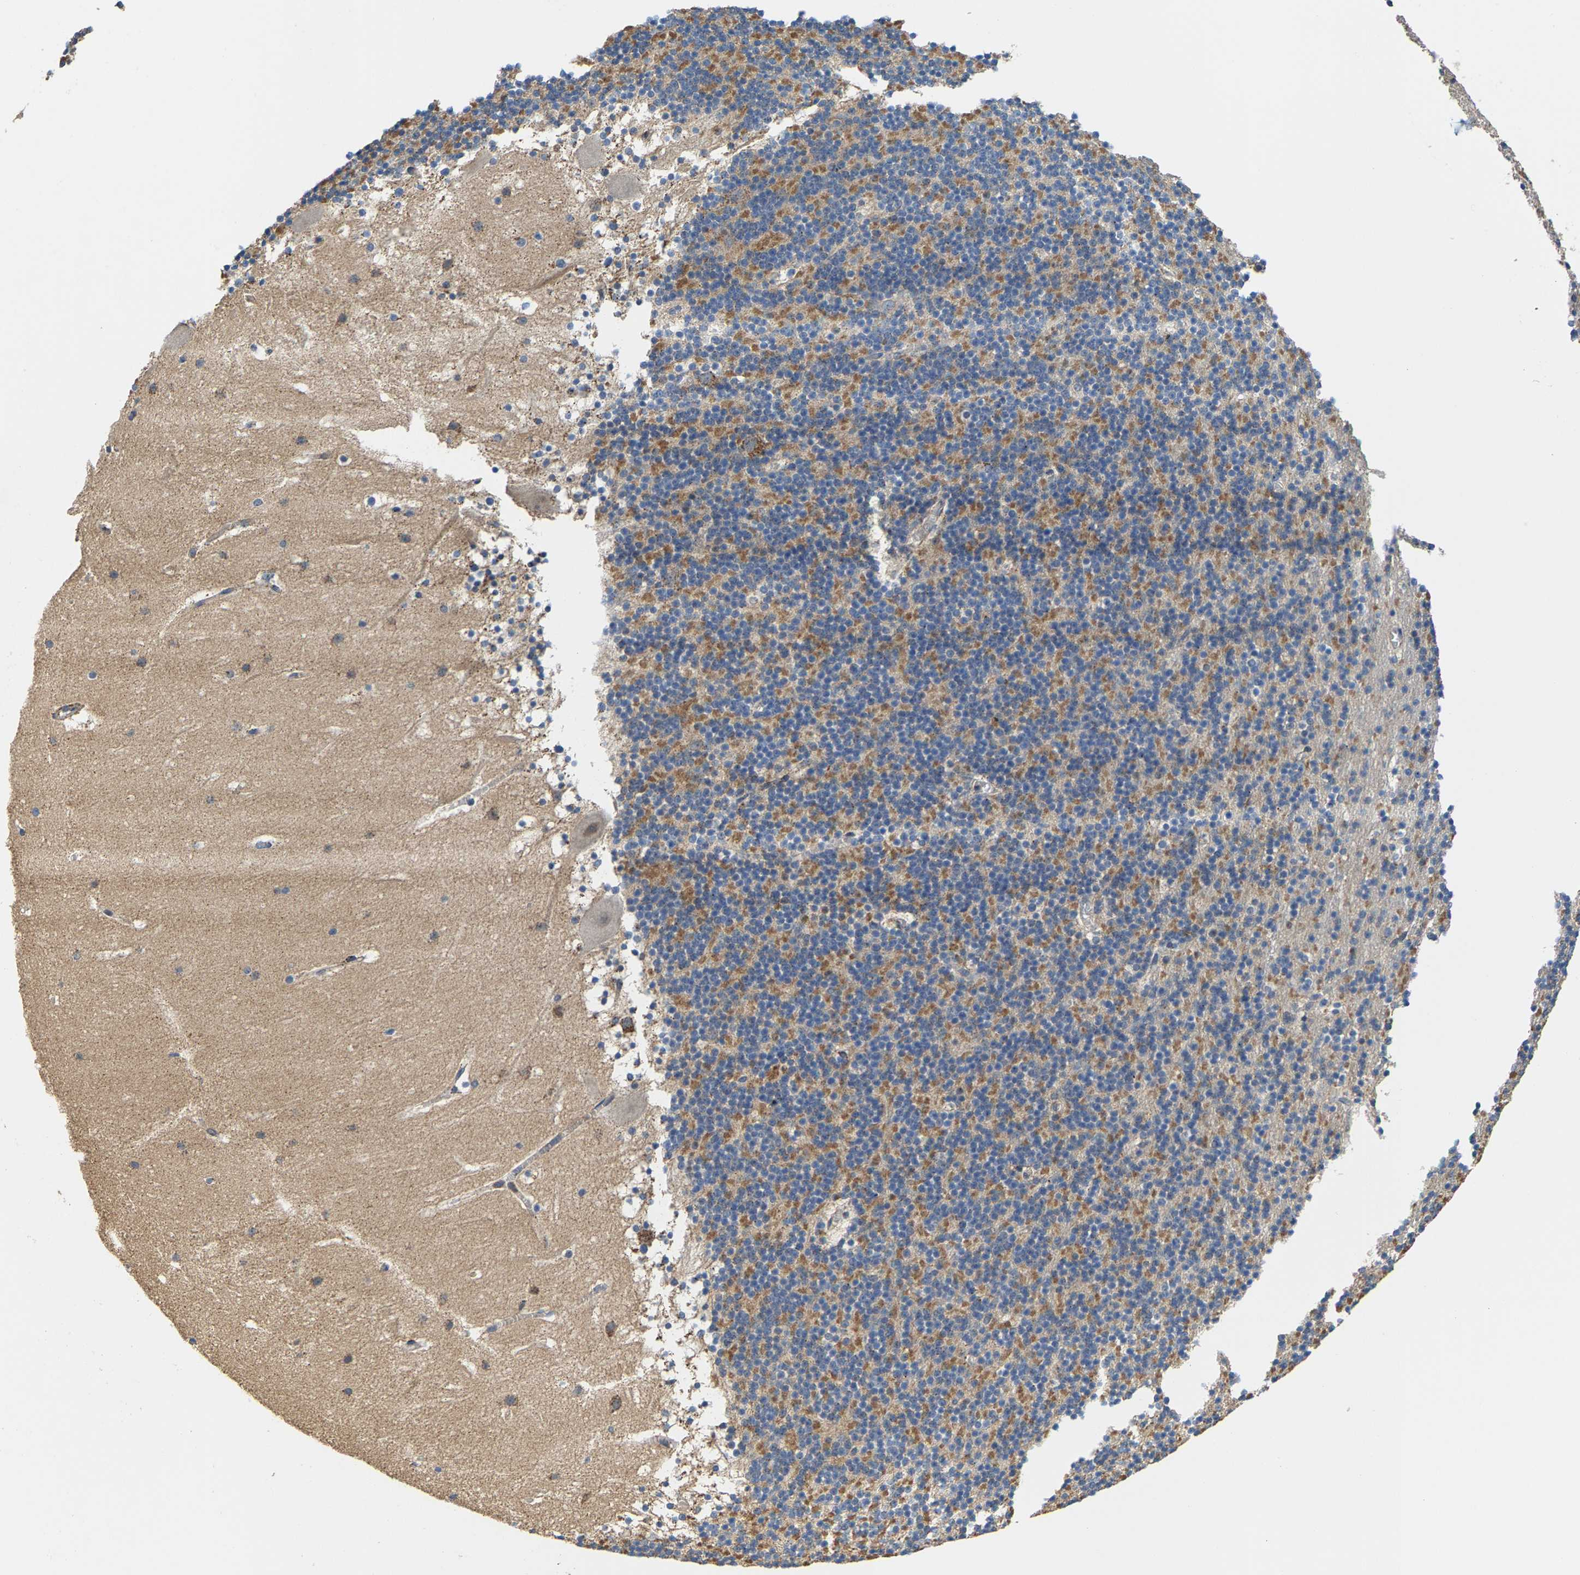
{"staining": {"intensity": "moderate", "quantity": "25%-75%", "location": "cytoplasmic/membranous"}, "tissue": "cerebellum", "cell_type": "Cells in granular layer", "image_type": "normal", "snomed": [{"axis": "morphology", "description": "Normal tissue, NOS"}, {"axis": "topography", "description": "Cerebellum"}], "caption": "Protein staining of benign cerebellum reveals moderate cytoplasmic/membranous expression in about 25%-75% of cells in granular layer.", "gene": "SHMT2", "patient": {"sex": "male", "age": 45}}